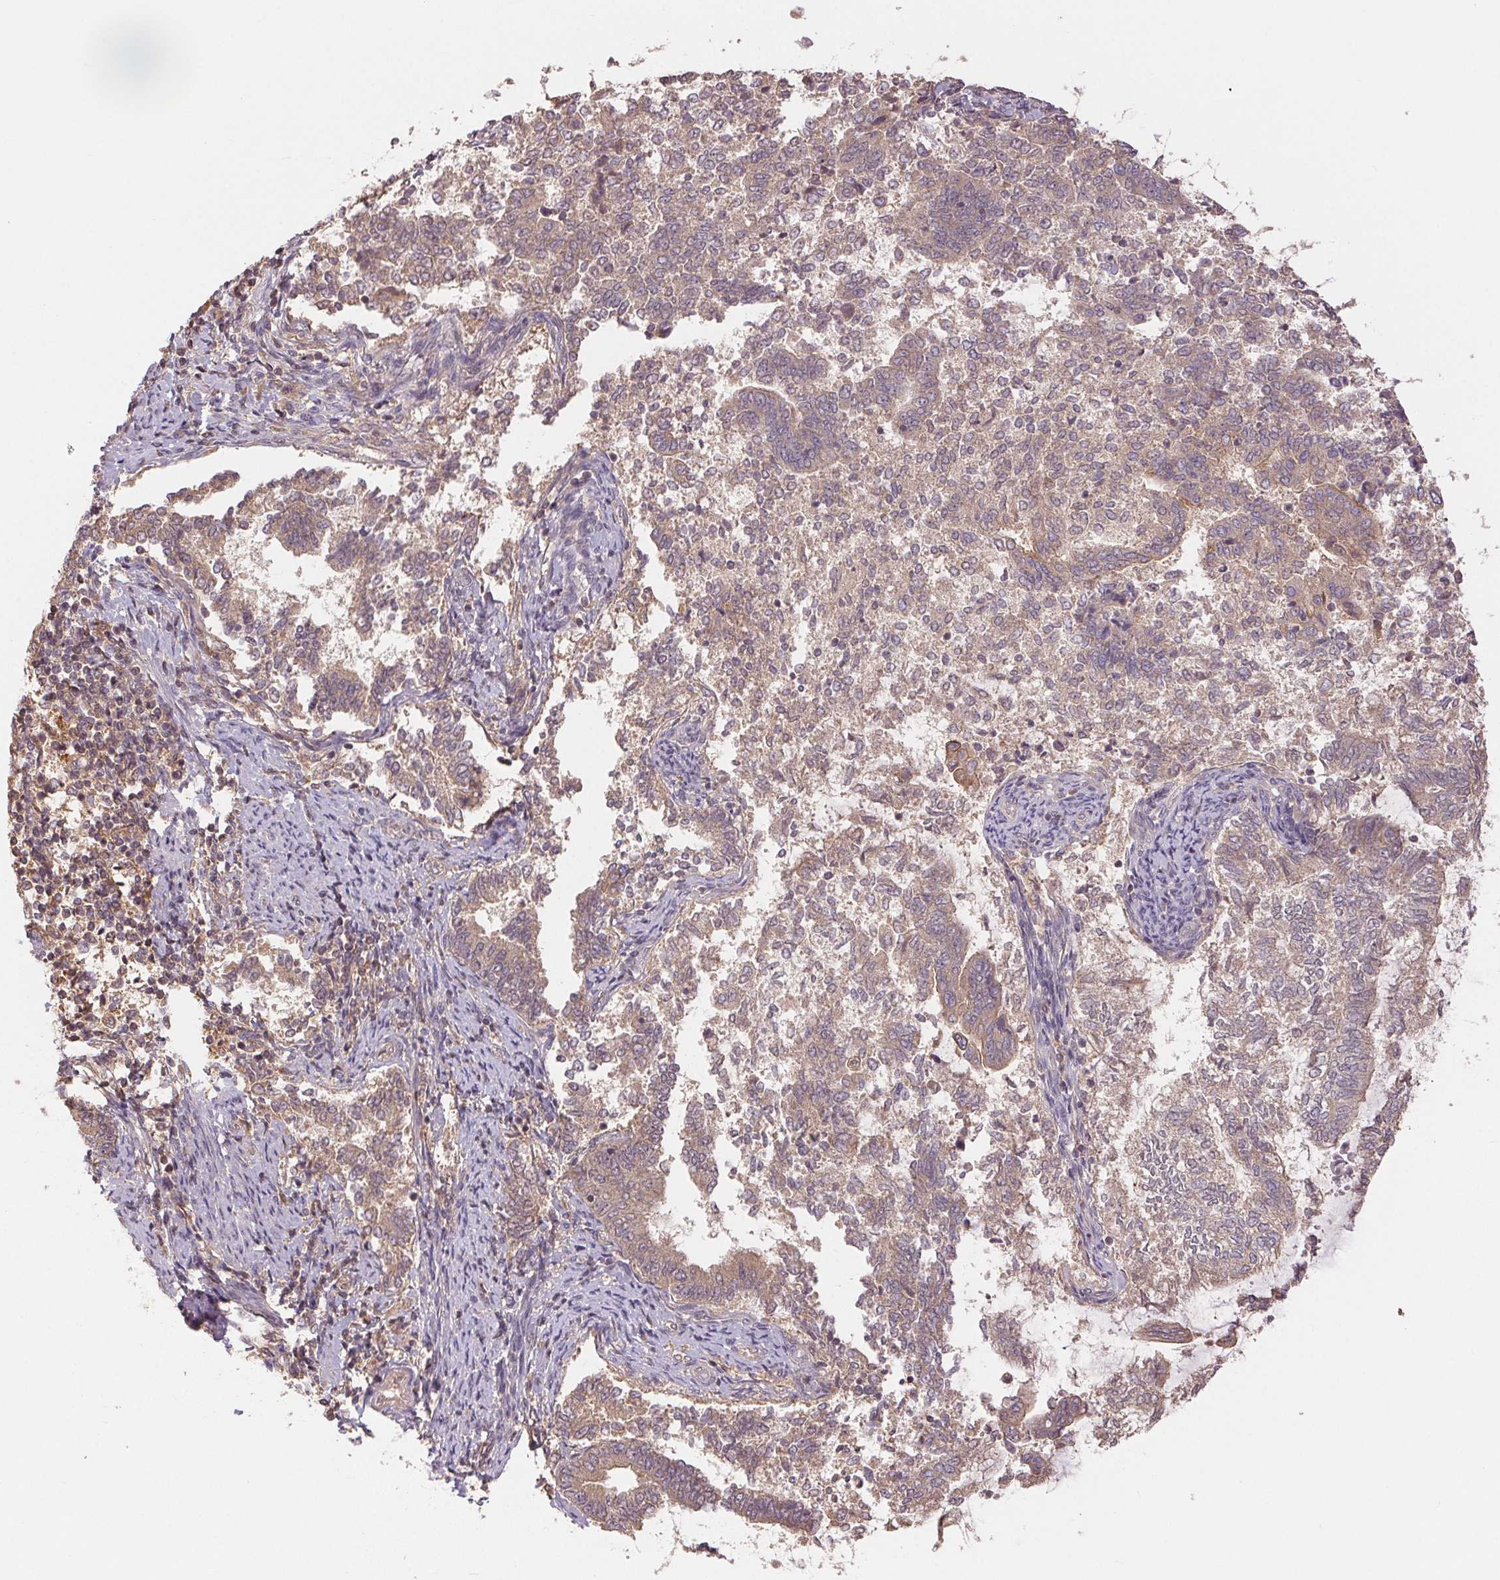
{"staining": {"intensity": "weak", "quantity": "25%-75%", "location": "cytoplasmic/membranous"}, "tissue": "endometrial cancer", "cell_type": "Tumor cells", "image_type": "cancer", "snomed": [{"axis": "morphology", "description": "Adenocarcinoma, NOS"}, {"axis": "topography", "description": "Endometrium"}], "caption": "Protein staining of endometrial cancer tissue demonstrates weak cytoplasmic/membranous staining in about 25%-75% of tumor cells.", "gene": "MAPKAPK2", "patient": {"sex": "female", "age": 65}}